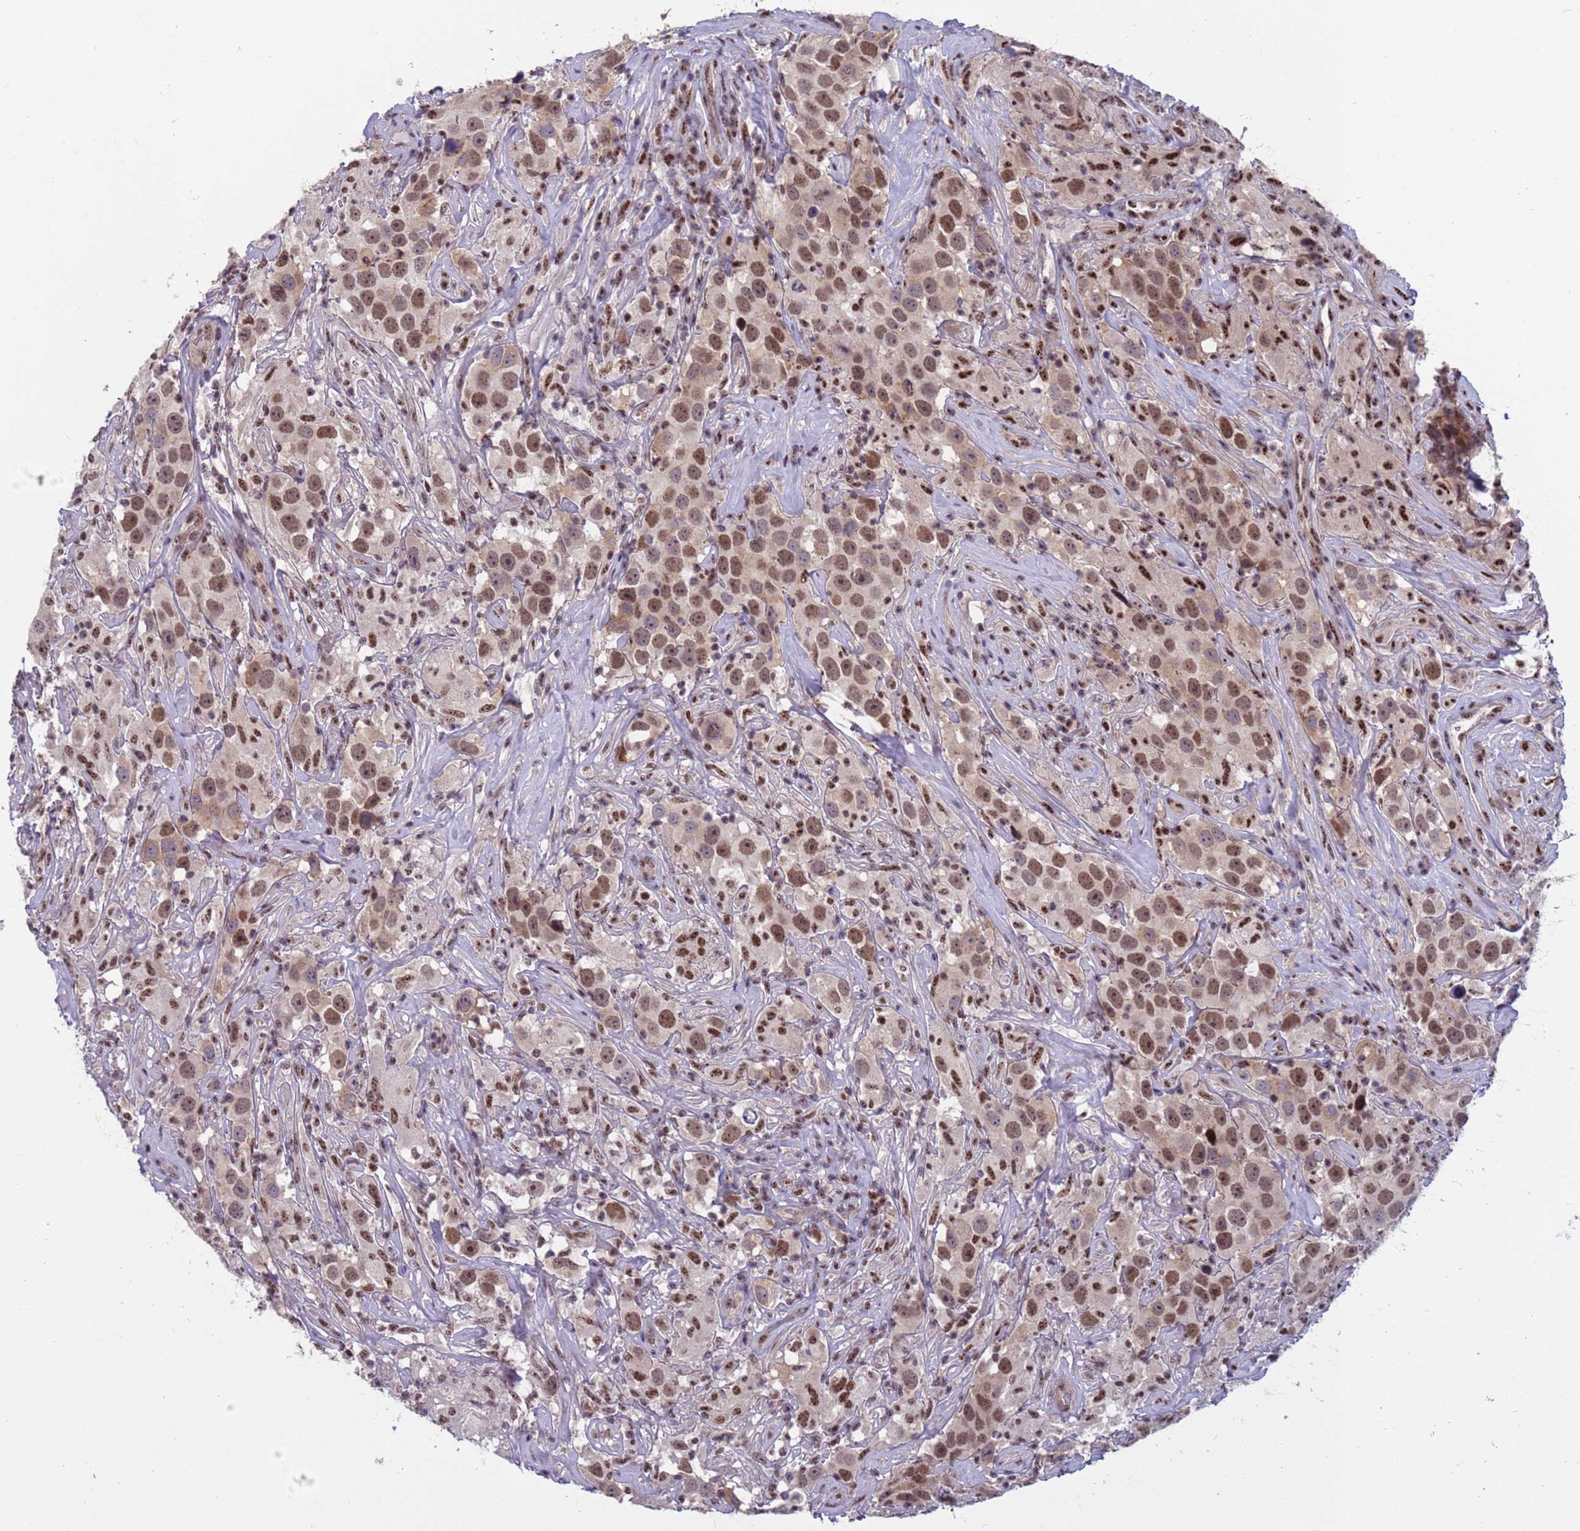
{"staining": {"intensity": "moderate", "quantity": ">75%", "location": "nuclear"}, "tissue": "testis cancer", "cell_type": "Tumor cells", "image_type": "cancer", "snomed": [{"axis": "morphology", "description": "Seminoma, NOS"}, {"axis": "topography", "description": "Testis"}], "caption": "DAB (3,3'-diaminobenzidine) immunohistochemical staining of human testis seminoma demonstrates moderate nuclear protein staining in about >75% of tumor cells. (Brightfield microscopy of DAB IHC at high magnification).", "gene": "NSL1", "patient": {"sex": "male", "age": 49}}